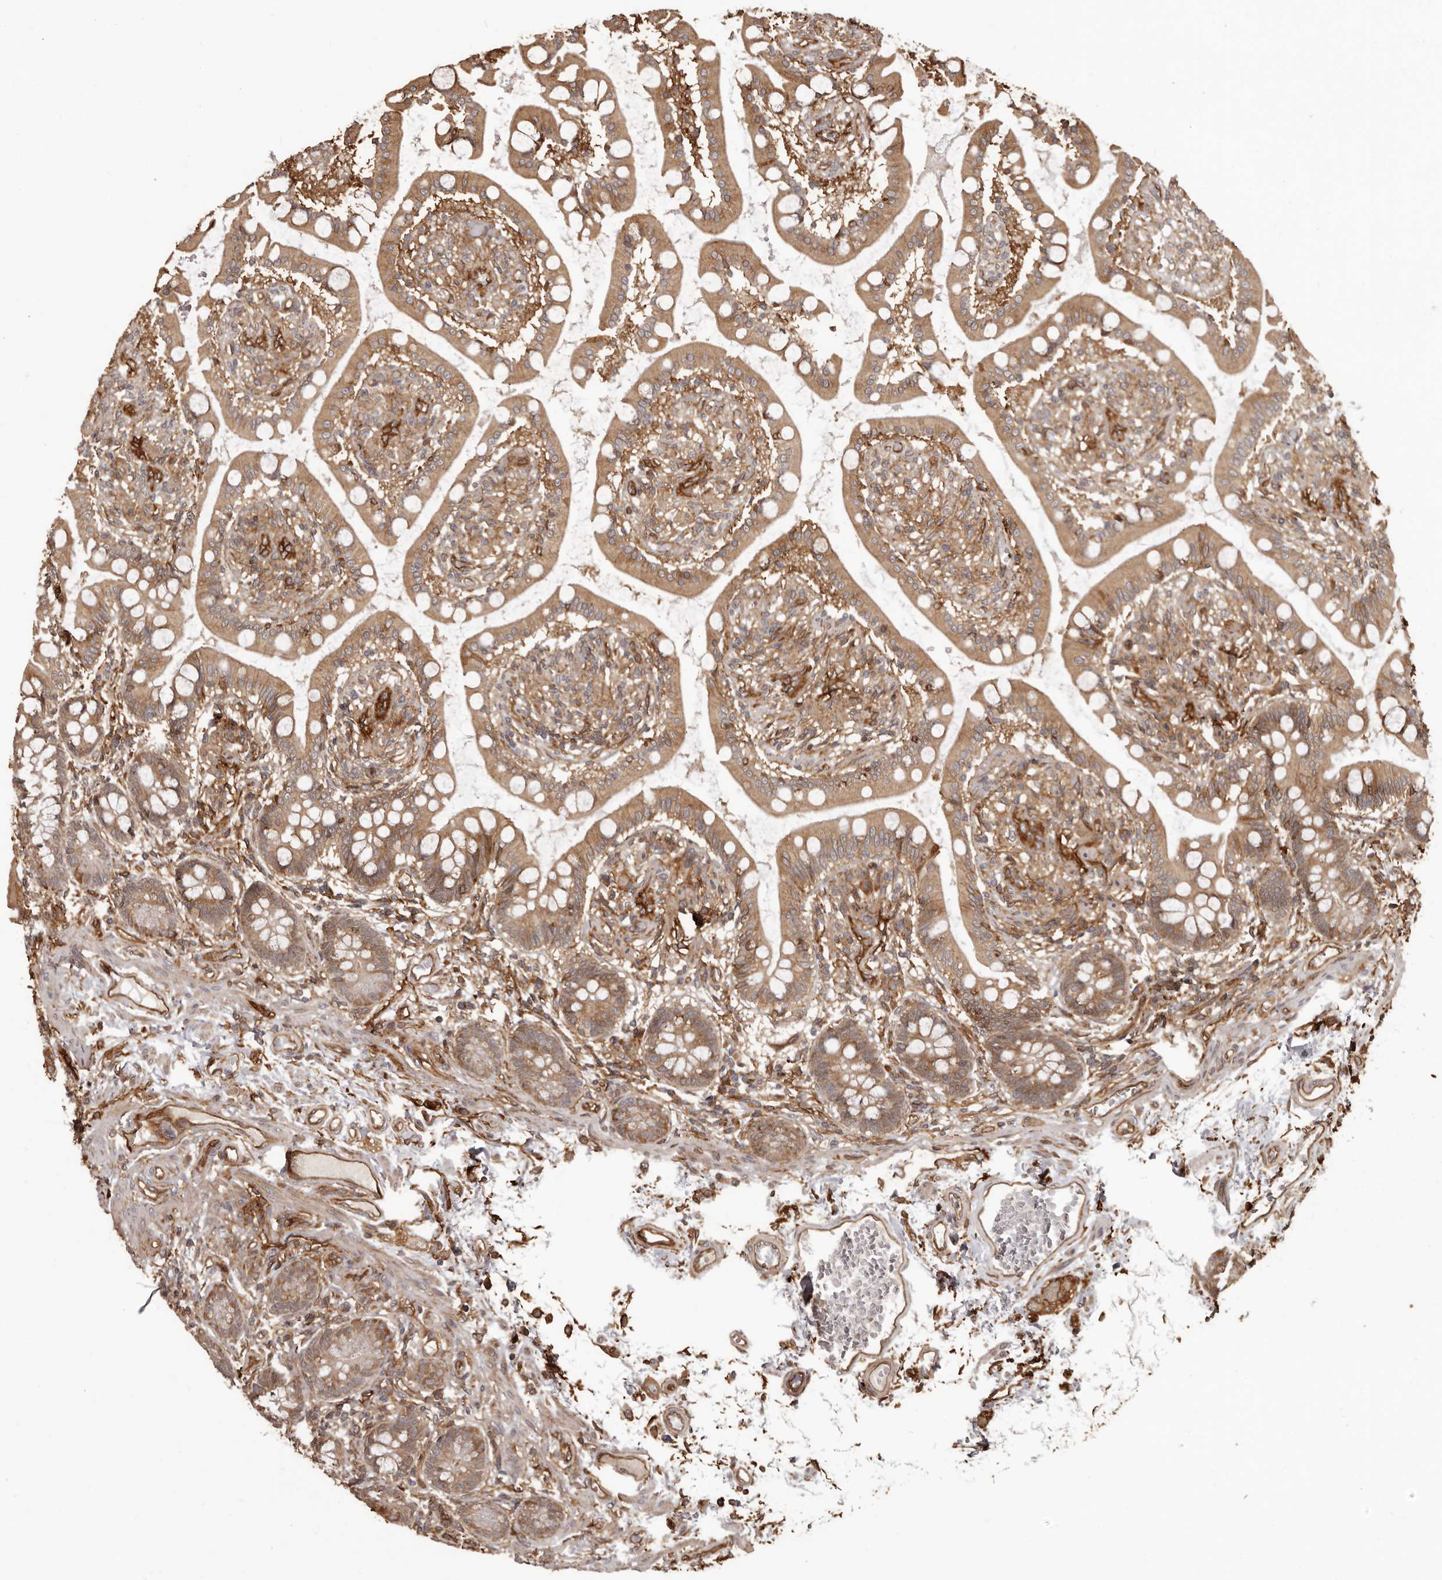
{"staining": {"intensity": "moderate", "quantity": ">75%", "location": "cytoplasmic/membranous"}, "tissue": "small intestine", "cell_type": "Glandular cells", "image_type": "normal", "snomed": [{"axis": "morphology", "description": "Normal tissue, NOS"}, {"axis": "topography", "description": "Small intestine"}], "caption": "Small intestine stained with DAB IHC reveals medium levels of moderate cytoplasmic/membranous positivity in approximately >75% of glandular cells.", "gene": "SLITRK6", "patient": {"sex": "male", "age": 52}}